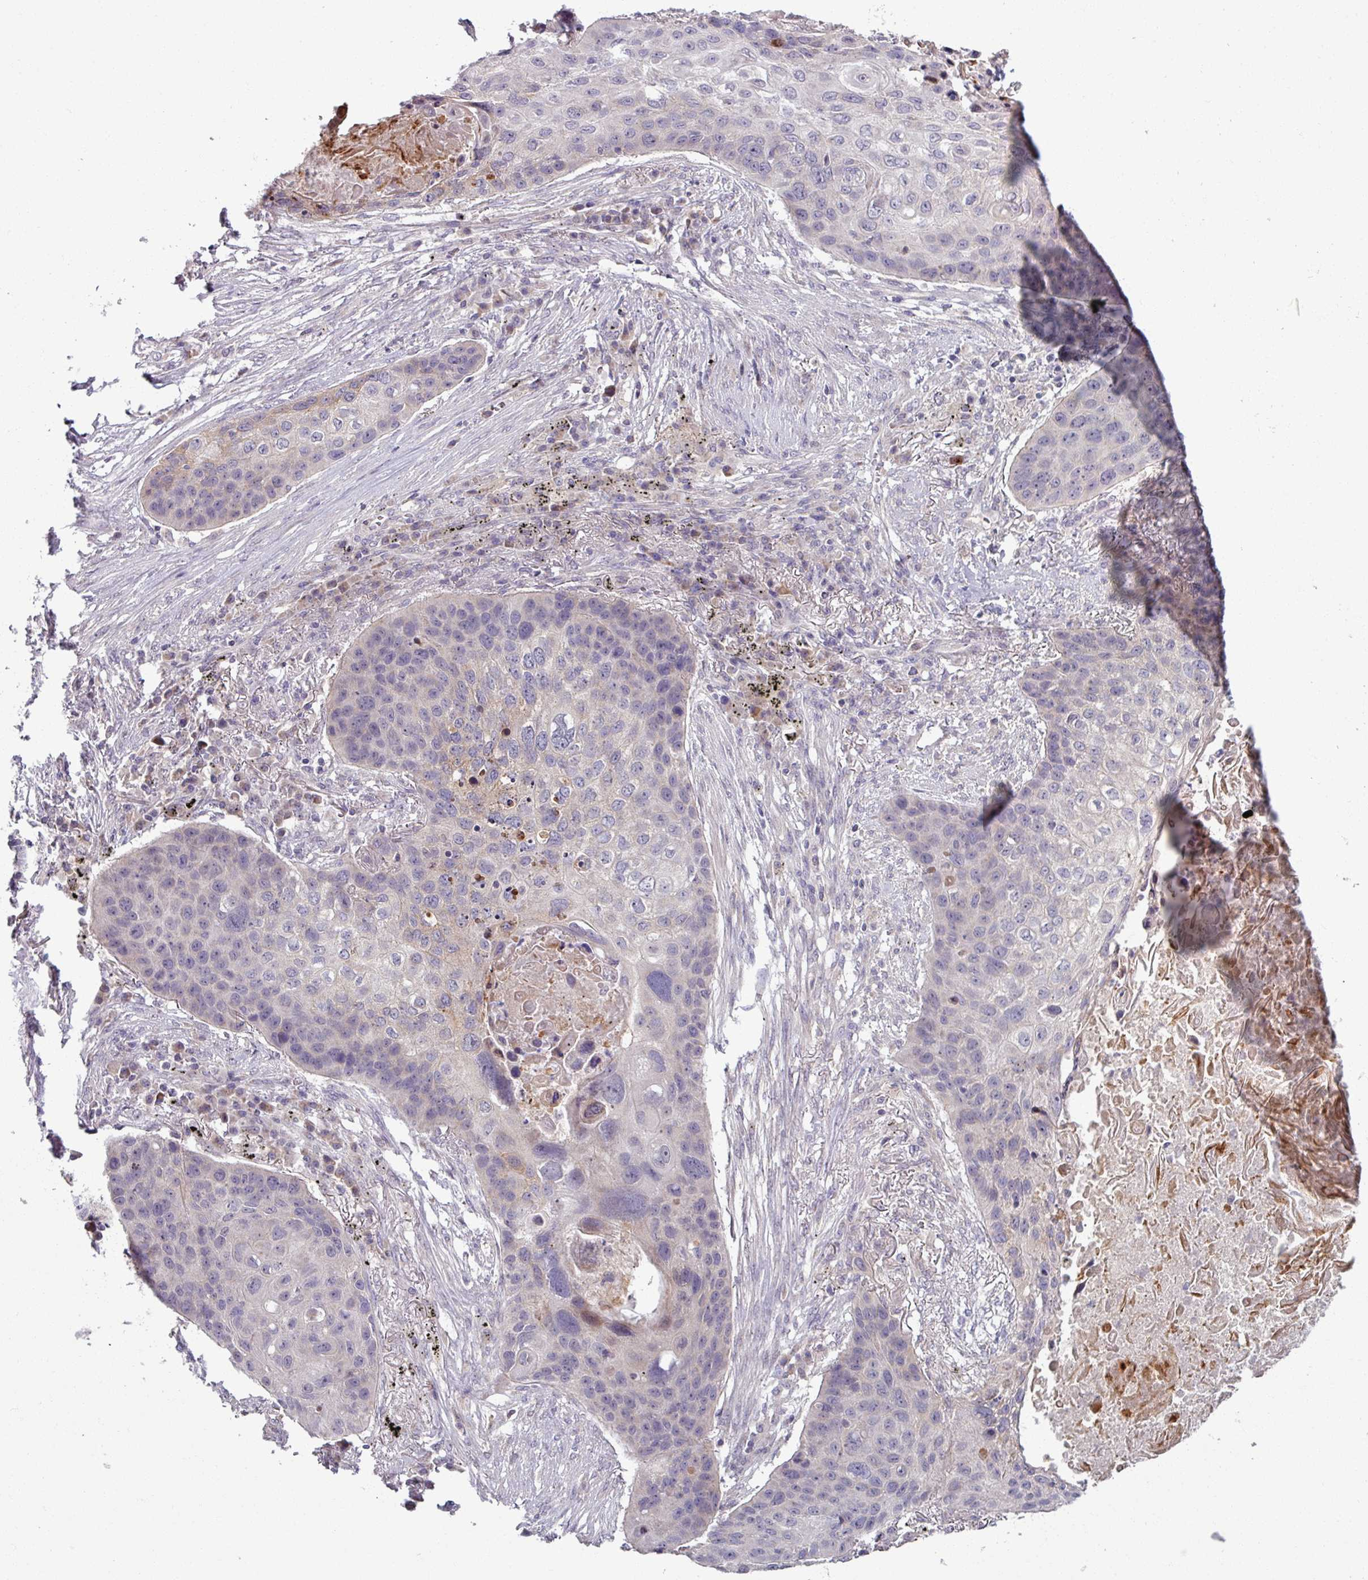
{"staining": {"intensity": "weak", "quantity": "<25%", "location": "cytoplasmic/membranous"}, "tissue": "lung cancer", "cell_type": "Tumor cells", "image_type": "cancer", "snomed": [{"axis": "morphology", "description": "Squamous cell carcinoma, NOS"}, {"axis": "topography", "description": "Lung"}], "caption": "Tumor cells are negative for brown protein staining in lung cancer. The staining is performed using DAB (3,3'-diaminobenzidine) brown chromogen with nuclei counter-stained in using hematoxylin.", "gene": "OGFOD3", "patient": {"sex": "female", "age": 63}}